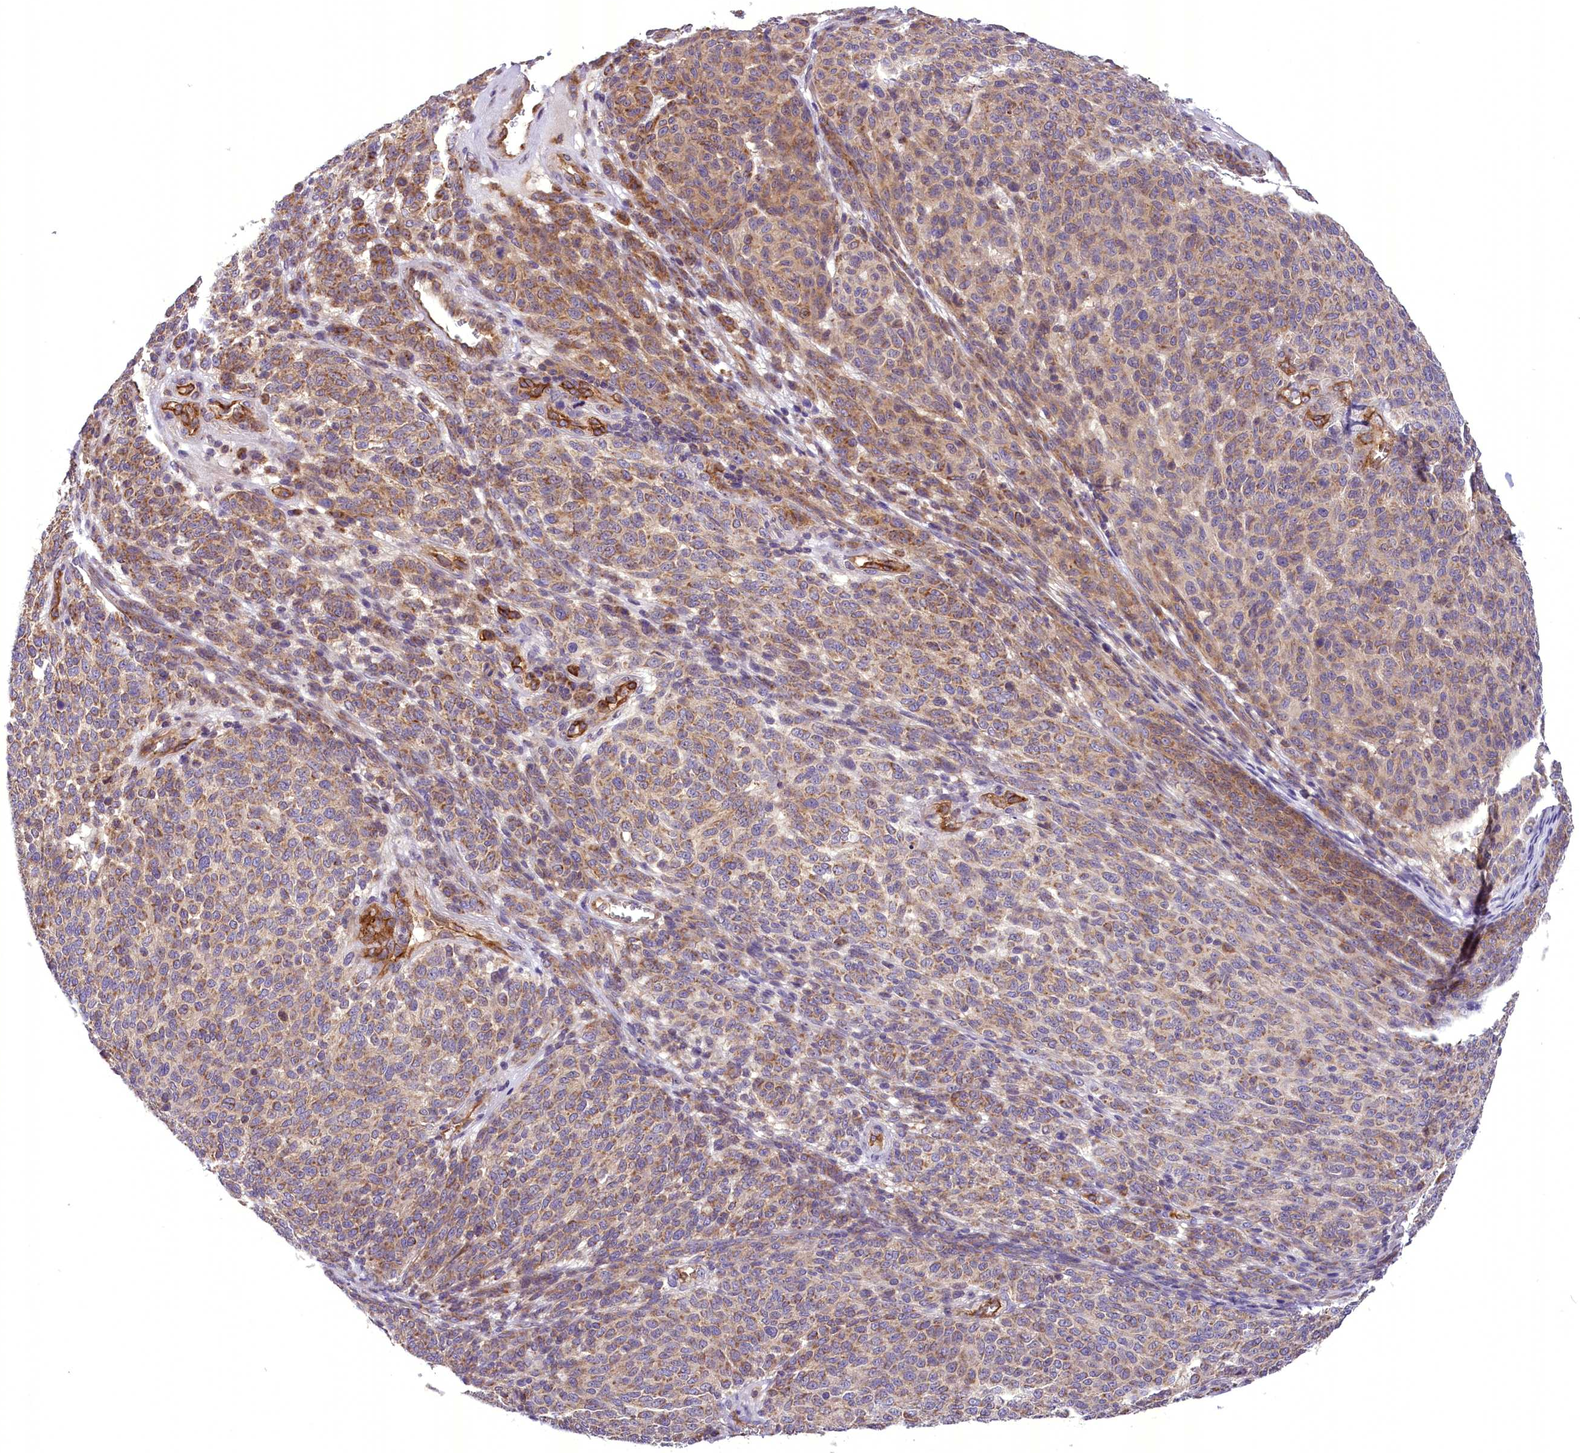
{"staining": {"intensity": "moderate", "quantity": "25%-75%", "location": "cytoplasmic/membranous"}, "tissue": "melanoma", "cell_type": "Tumor cells", "image_type": "cancer", "snomed": [{"axis": "morphology", "description": "Malignant melanoma, NOS"}, {"axis": "topography", "description": "Skin"}], "caption": "Immunohistochemical staining of human malignant melanoma displays medium levels of moderate cytoplasmic/membranous protein staining in approximately 25%-75% of tumor cells. (IHC, brightfield microscopy, high magnification).", "gene": "DNAJB9", "patient": {"sex": "male", "age": 49}}